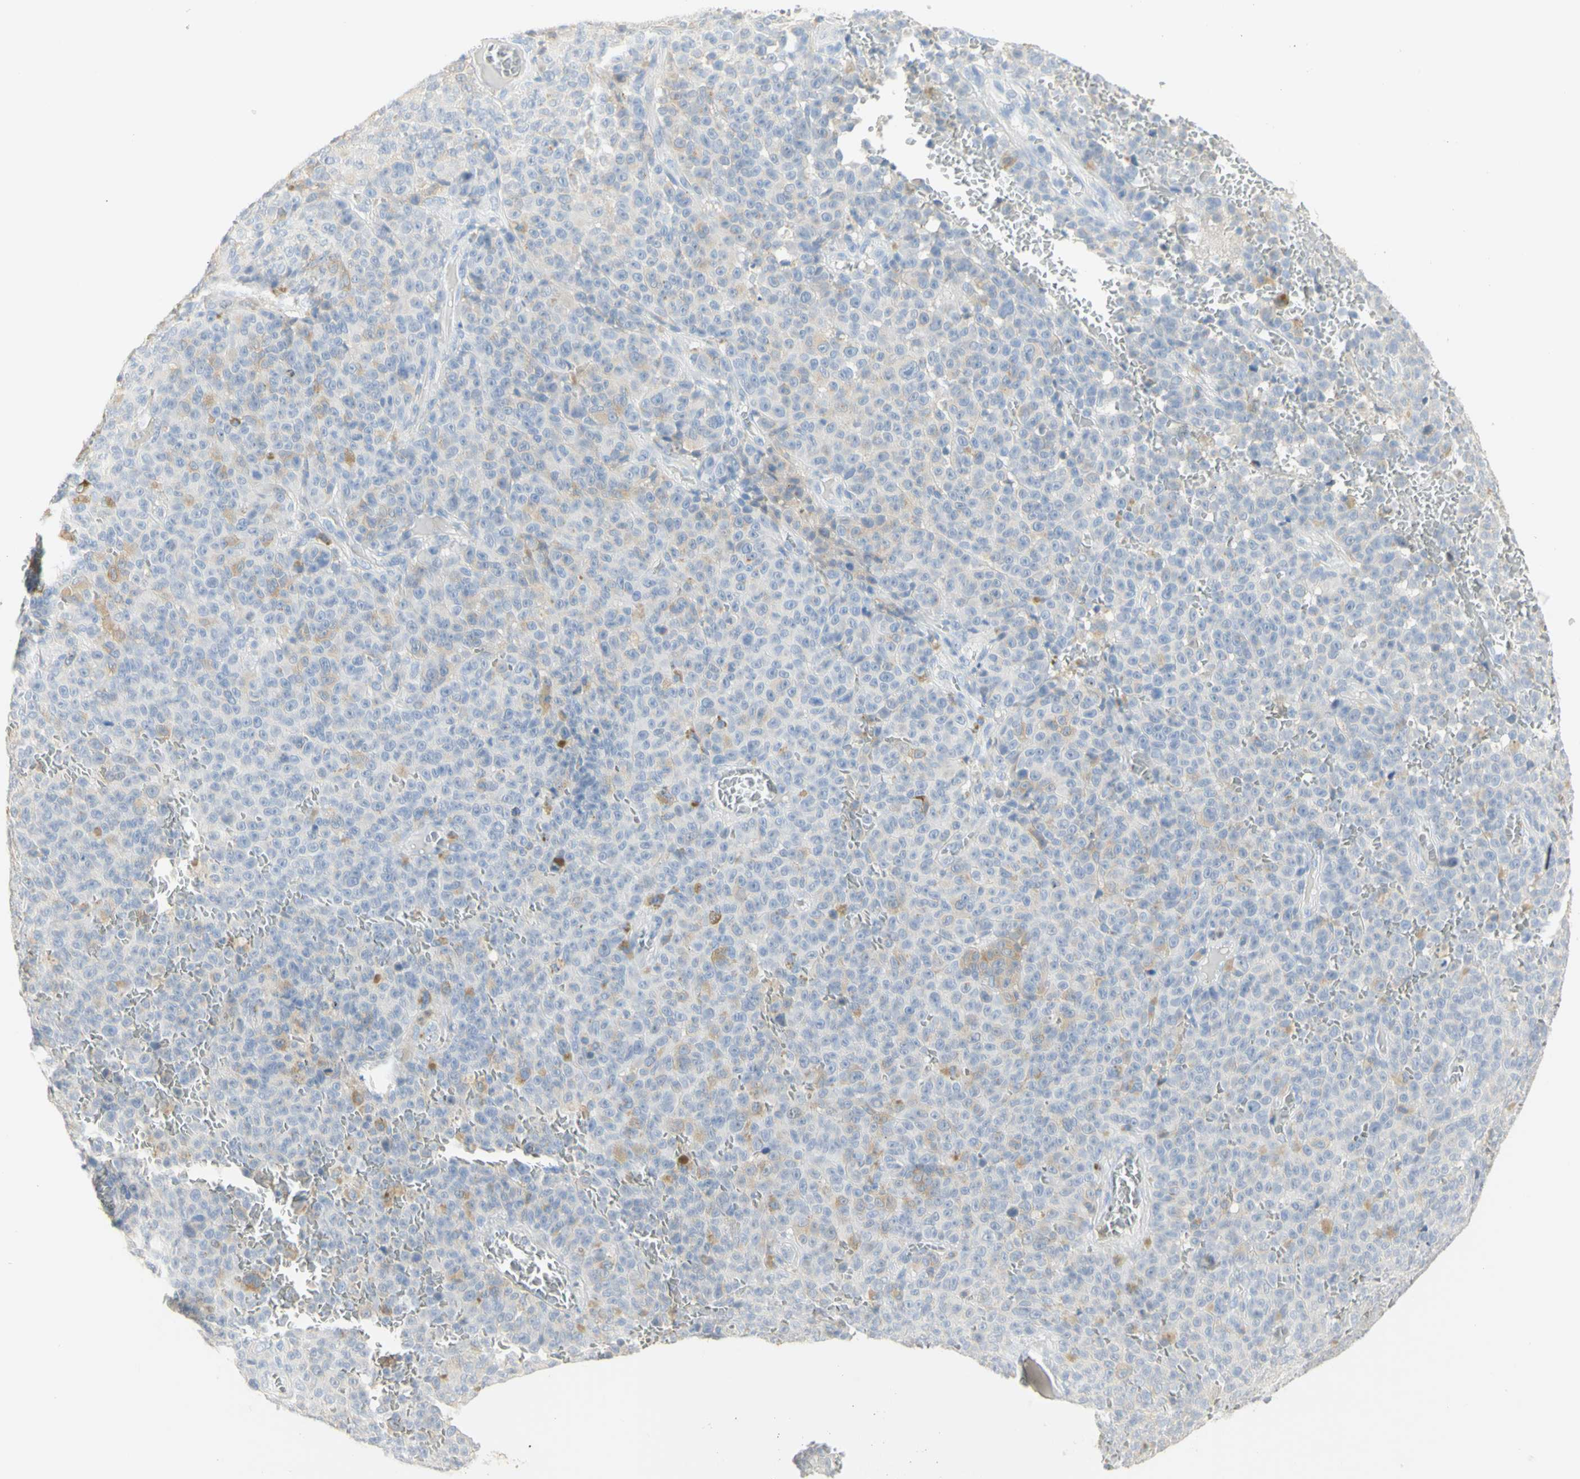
{"staining": {"intensity": "moderate", "quantity": "<25%", "location": "cytoplasmic/membranous"}, "tissue": "melanoma", "cell_type": "Tumor cells", "image_type": "cancer", "snomed": [{"axis": "morphology", "description": "Malignant melanoma, NOS"}, {"axis": "topography", "description": "Skin"}], "caption": "Tumor cells reveal low levels of moderate cytoplasmic/membranous staining in approximately <25% of cells in malignant melanoma.", "gene": "B4GALNT3", "patient": {"sex": "female", "age": 82}}